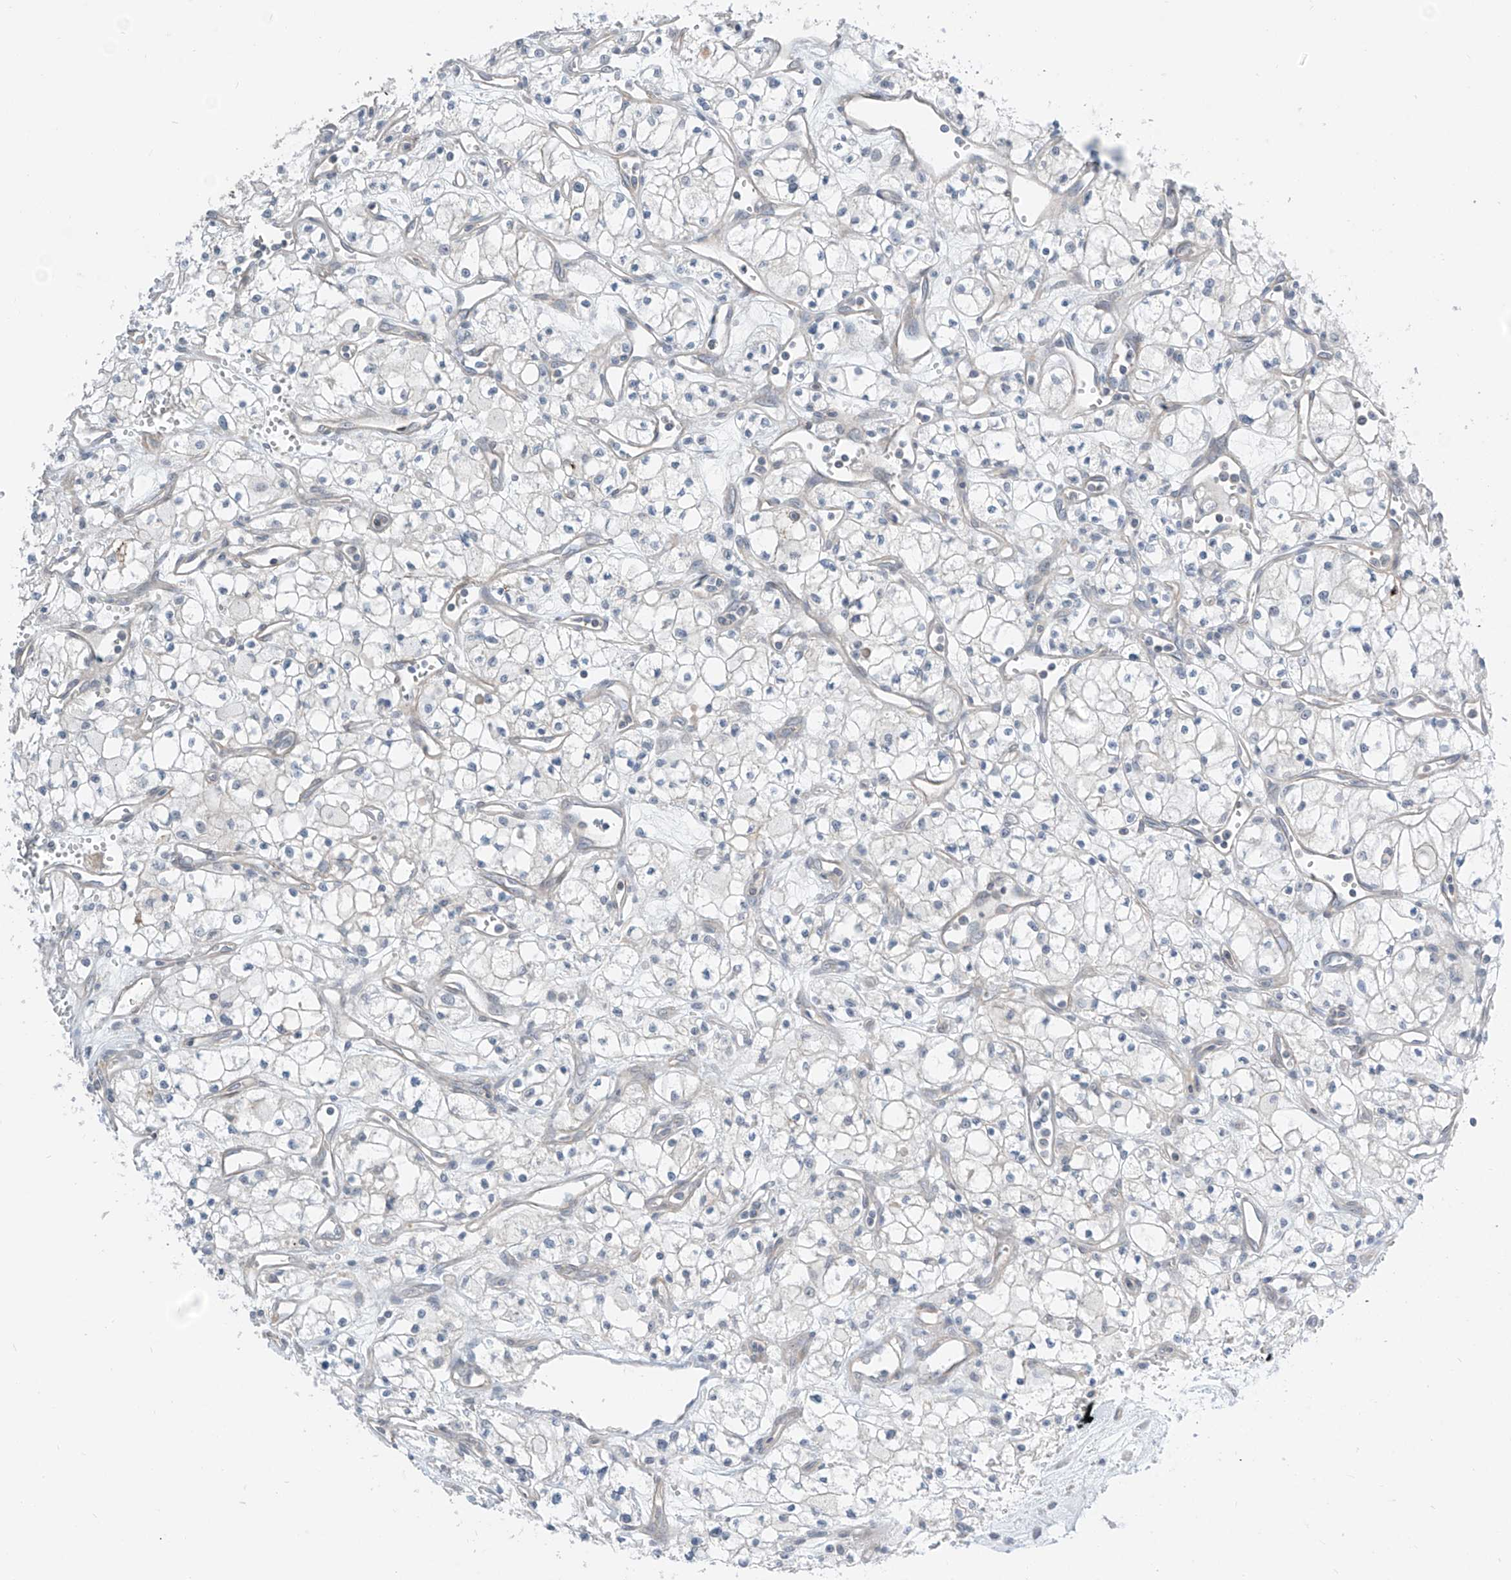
{"staining": {"intensity": "negative", "quantity": "none", "location": "none"}, "tissue": "renal cancer", "cell_type": "Tumor cells", "image_type": "cancer", "snomed": [{"axis": "morphology", "description": "Adenocarcinoma, NOS"}, {"axis": "topography", "description": "Kidney"}], "caption": "A photomicrograph of human renal cancer is negative for staining in tumor cells.", "gene": "ABLIM2", "patient": {"sex": "male", "age": 59}}